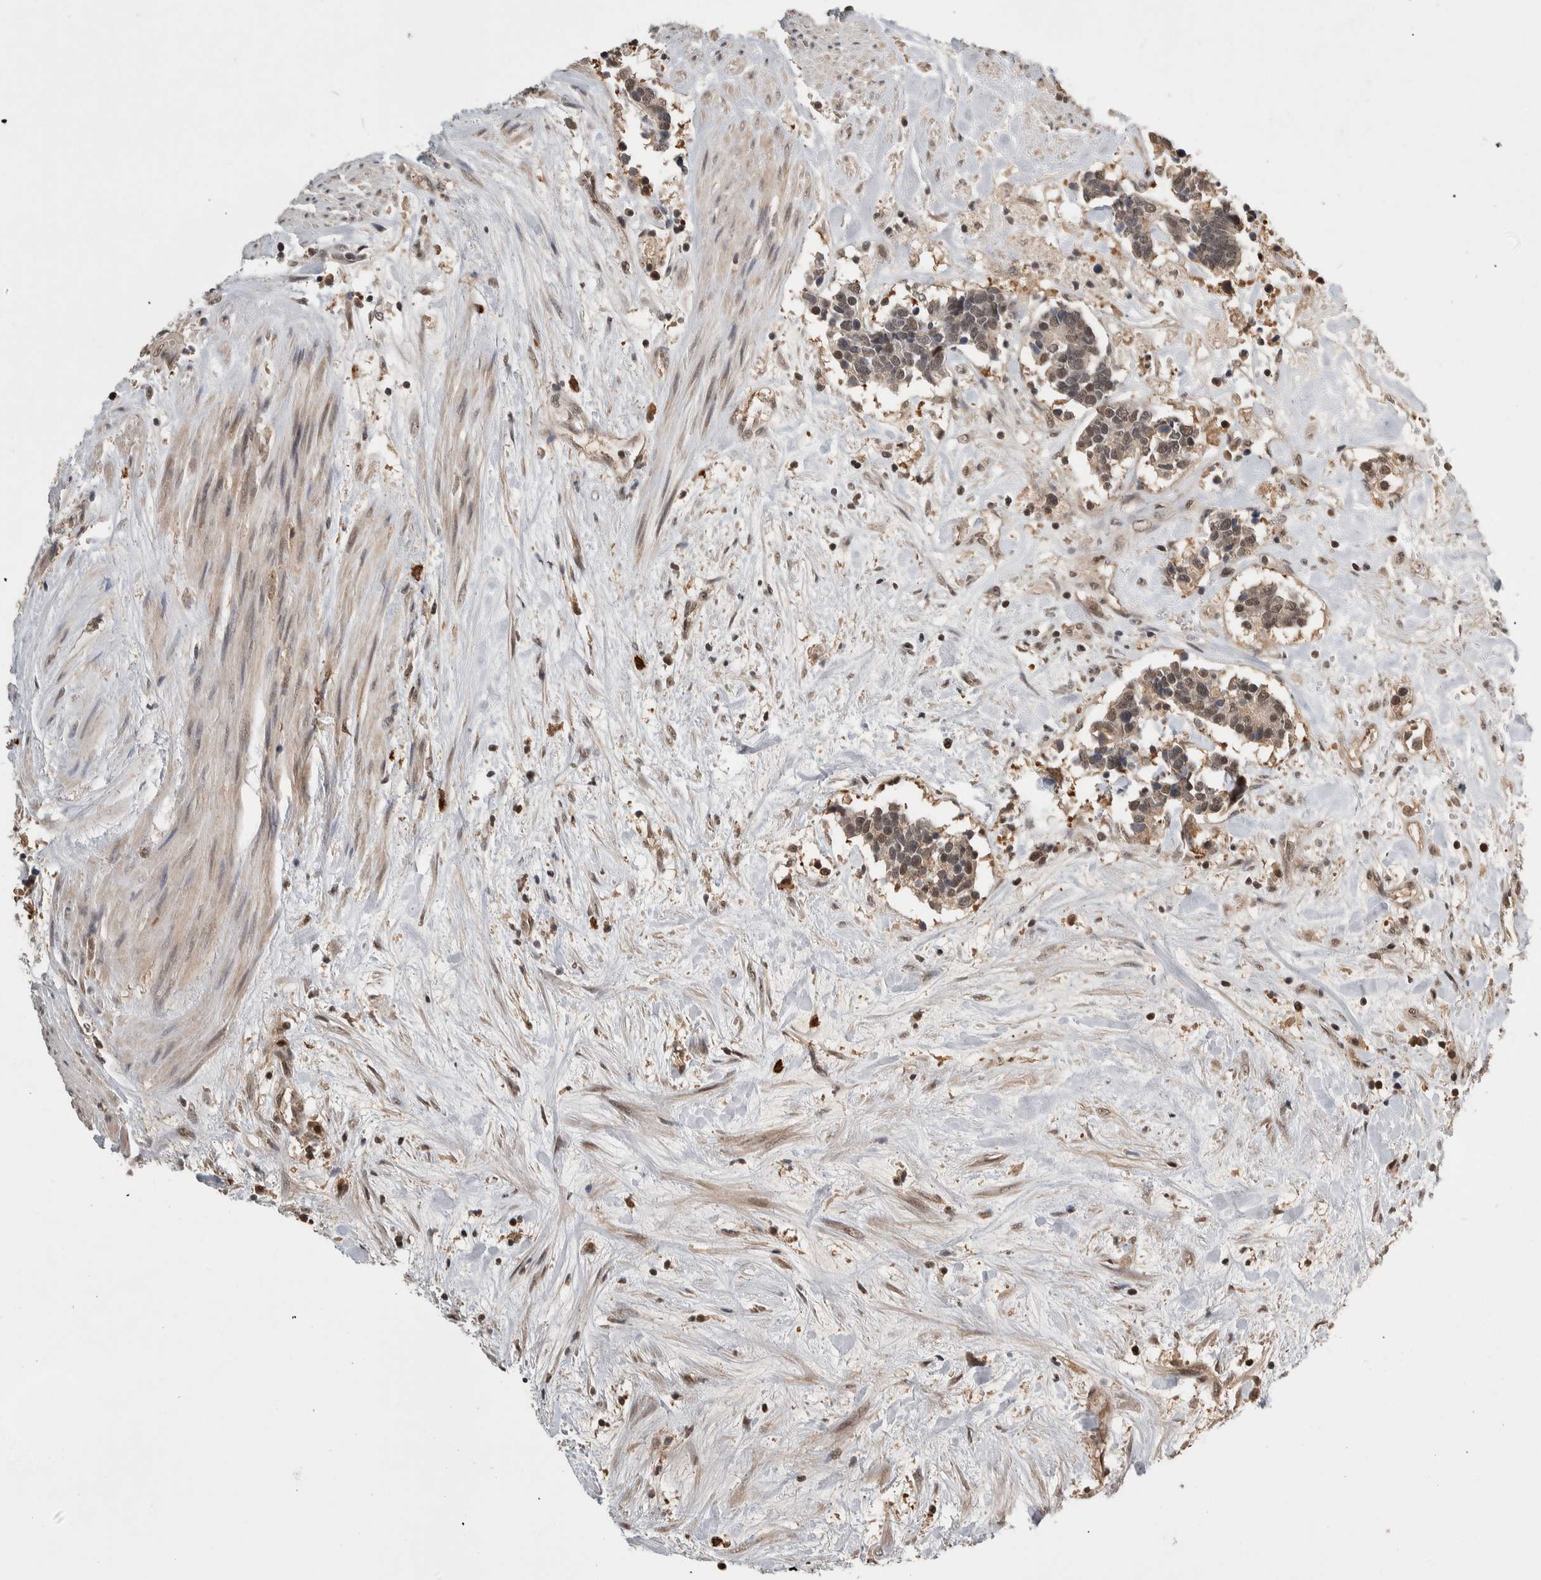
{"staining": {"intensity": "weak", "quantity": ">75%", "location": "nuclear"}, "tissue": "carcinoid", "cell_type": "Tumor cells", "image_type": "cancer", "snomed": [{"axis": "morphology", "description": "Carcinoma, NOS"}, {"axis": "morphology", "description": "Carcinoid, malignant, NOS"}, {"axis": "topography", "description": "Urinary bladder"}], "caption": "This micrograph shows carcinoid stained with IHC to label a protein in brown. The nuclear of tumor cells show weak positivity for the protein. Nuclei are counter-stained blue.", "gene": "ZNF592", "patient": {"sex": "male", "age": 57}}